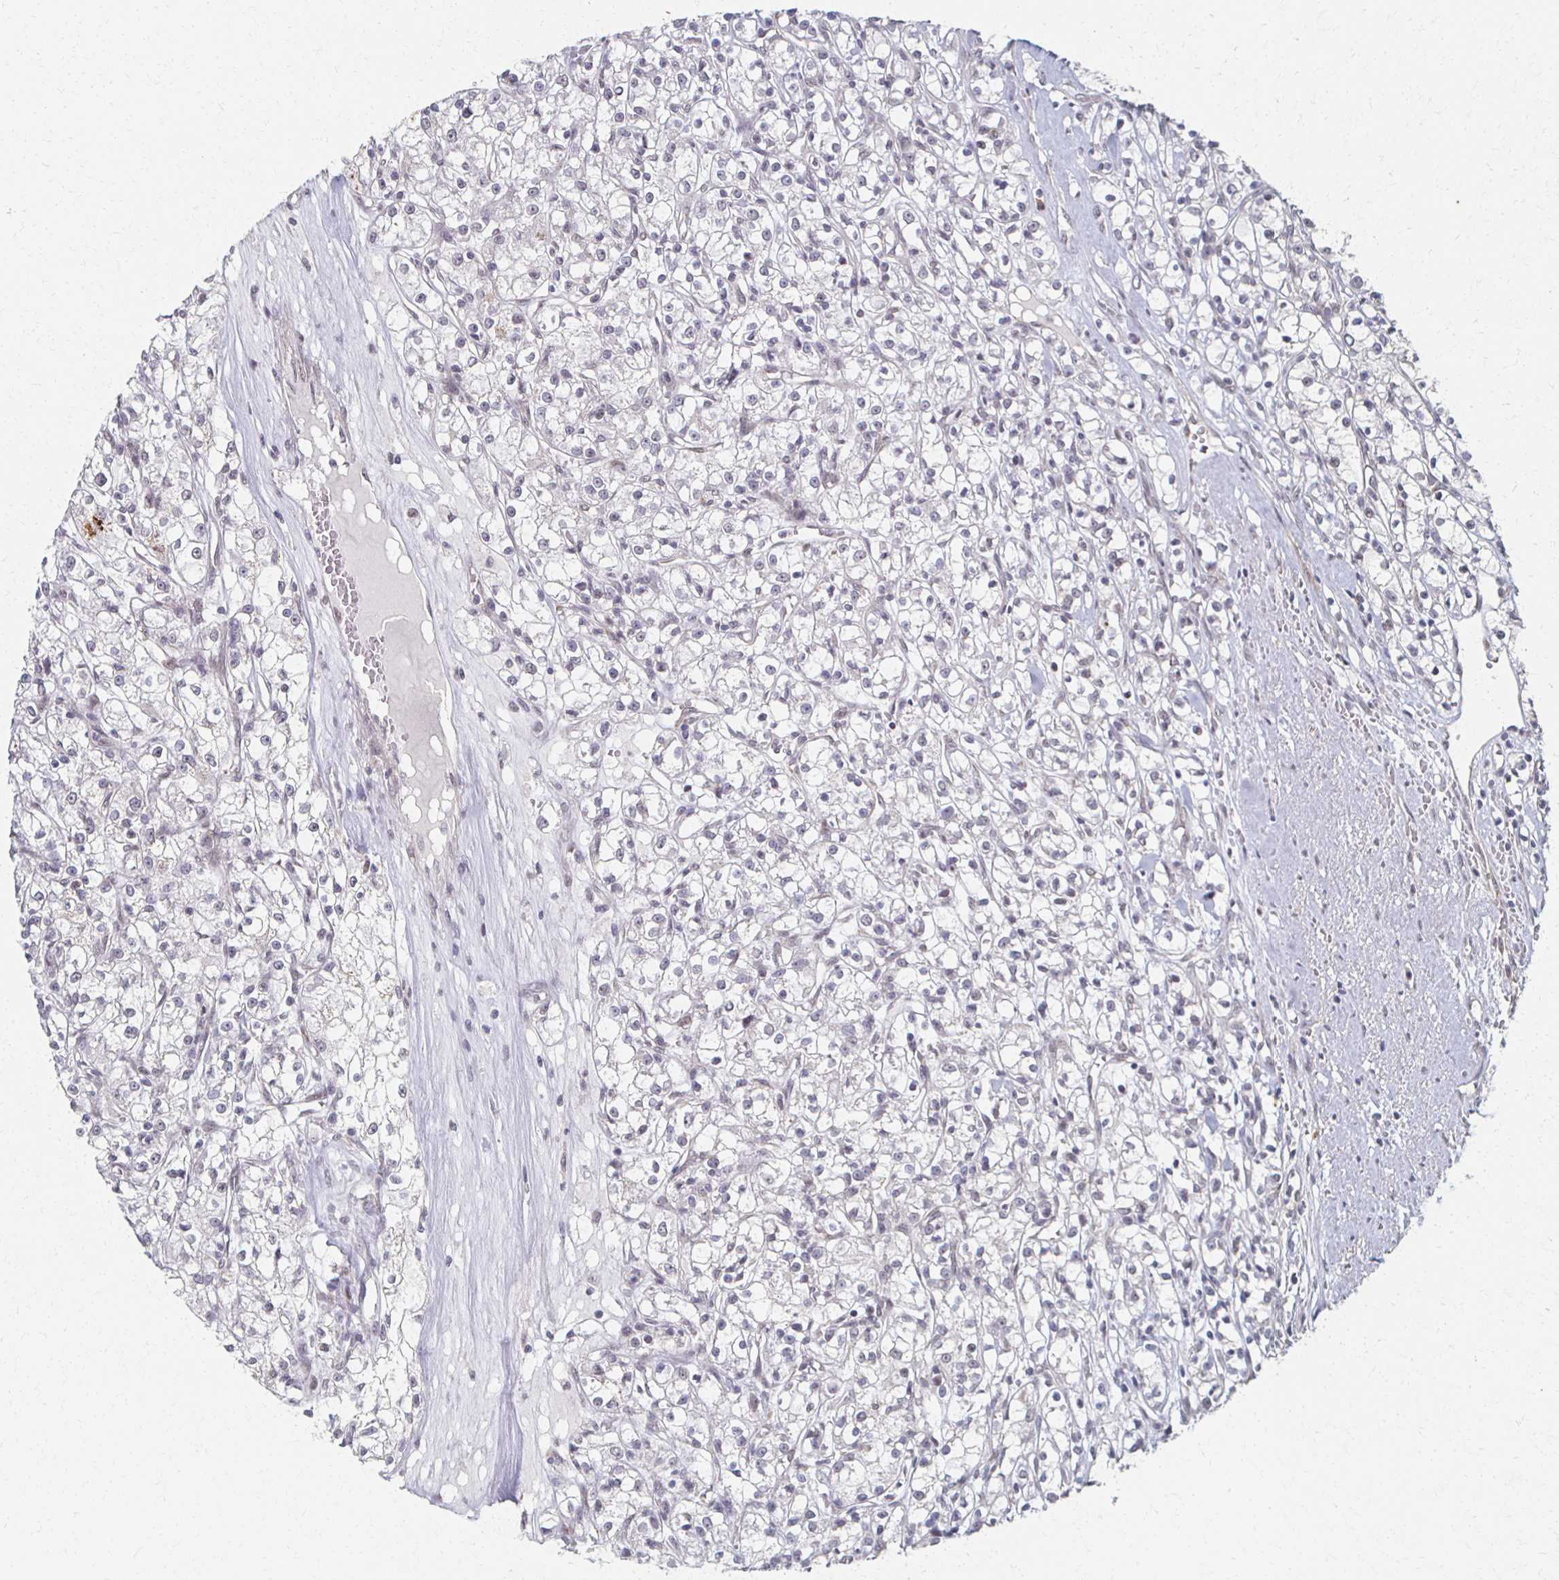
{"staining": {"intensity": "negative", "quantity": "none", "location": "none"}, "tissue": "renal cancer", "cell_type": "Tumor cells", "image_type": "cancer", "snomed": [{"axis": "morphology", "description": "Adenocarcinoma, NOS"}, {"axis": "topography", "description": "Kidney"}], "caption": "Tumor cells are negative for brown protein staining in renal cancer.", "gene": "DAB1", "patient": {"sex": "female", "age": 59}}